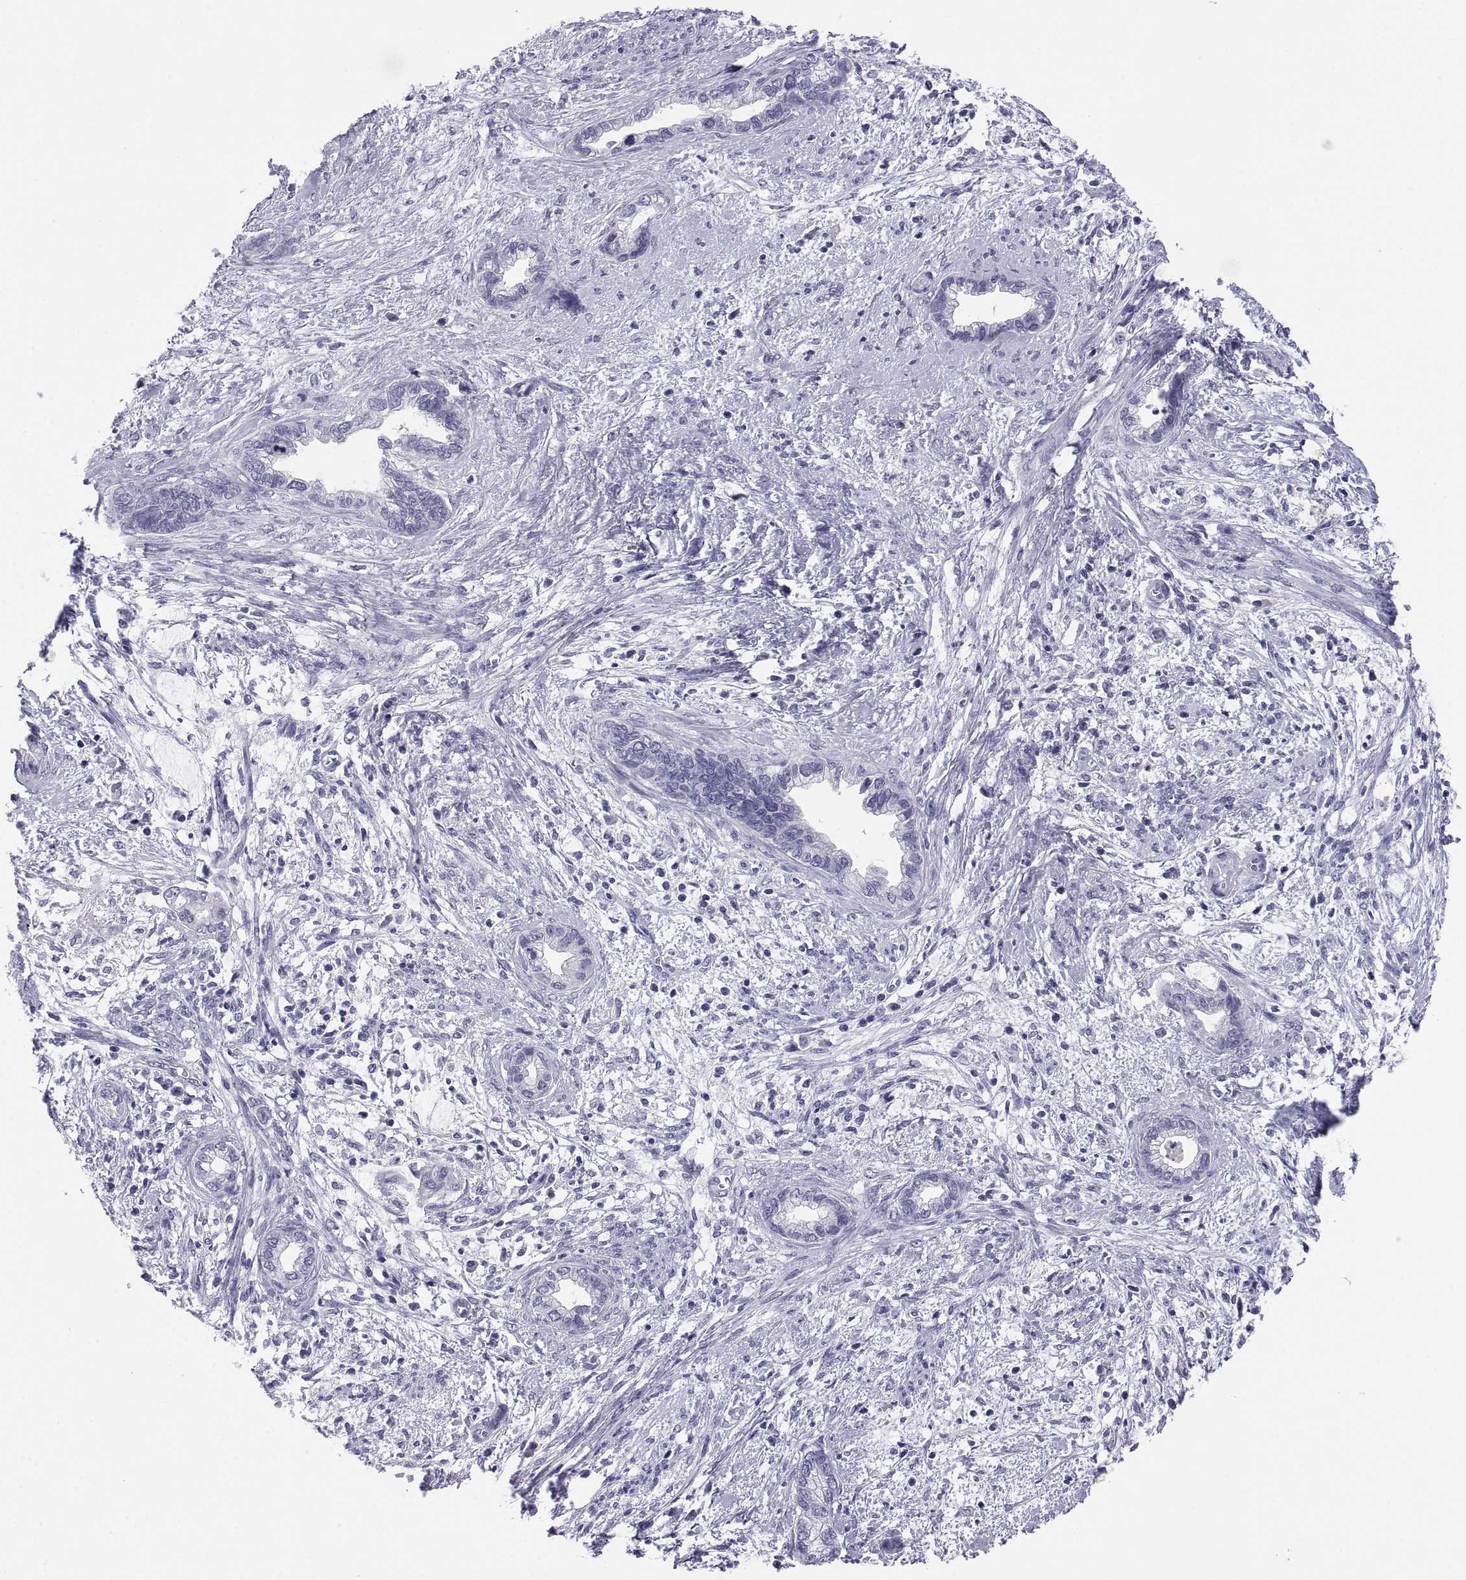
{"staining": {"intensity": "negative", "quantity": "none", "location": "none"}, "tissue": "cervical cancer", "cell_type": "Tumor cells", "image_type": "cancer", "snomed": [{"axis": "morphology", "description": "Adenocarcinoma, NOS"}, {"axis": "topography", "description": "Cervix"}], "caption": "This photomicrograph is of cervical cancer stained with immunohistochemistry to label a protein in brown with the nuclei are counter-stained blue. There is no positivity in tumor cells.", "gene": "TEX13A", "patient": {"sex": "female", "age": 62}}